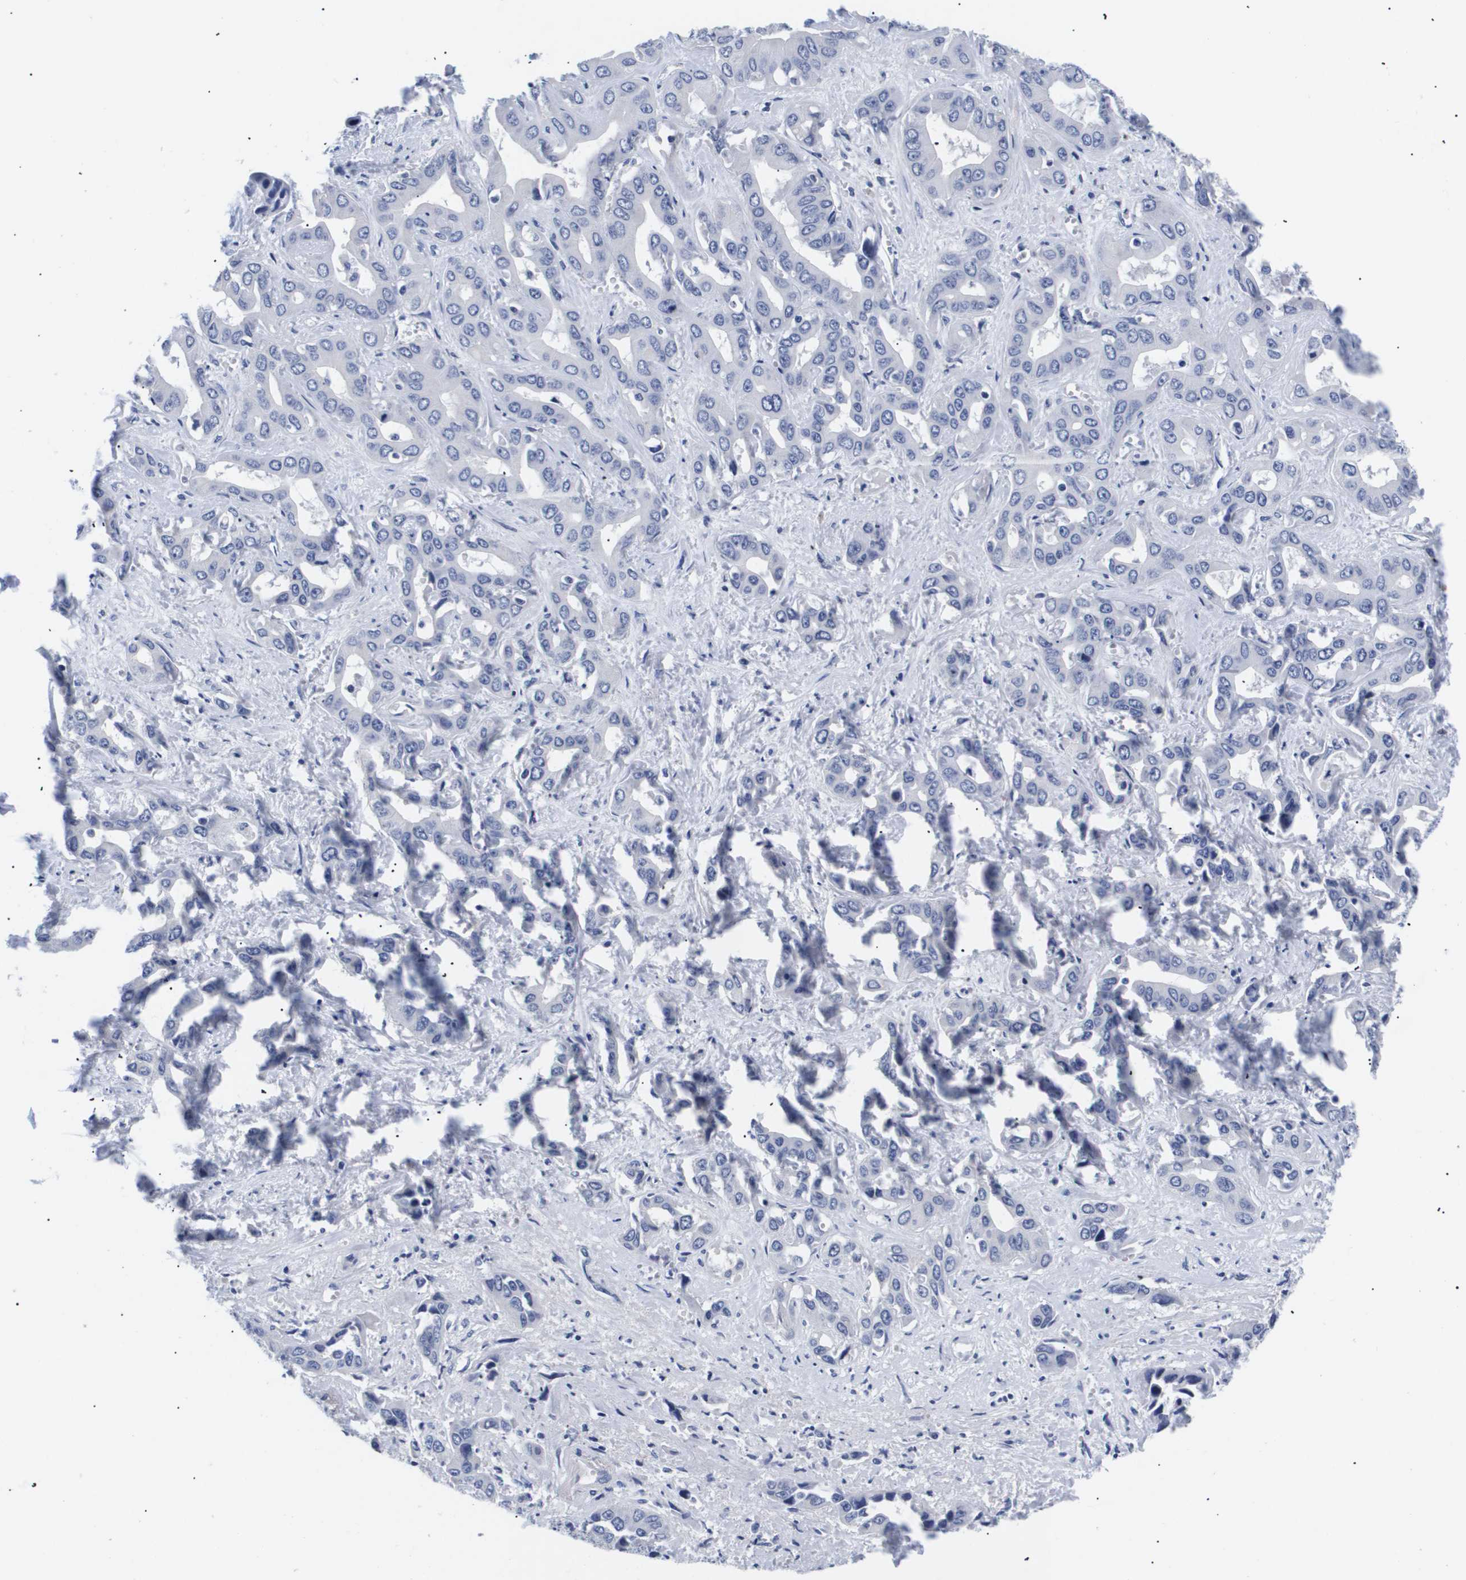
{"staining": {"intensity": "negative", "quantity": "none", "location": "none"}, "tissue": "liver cancer", "cell_type": "Tumor cells", "image_type": "cancer", "snomed": [{"axis": "morphology", "description": "Cholangiocarcinoma"}, {"axis": "topography", "description": "Liver"}], "caption": "Immunohistochemistry micrograph of human liver cancer (cholangiocarcinoma) stained for a protein (brown), which displays no staining in tumor cells.", "gene": "ATP6V0A4", "patient": {"sex": "female", "age": 52}}